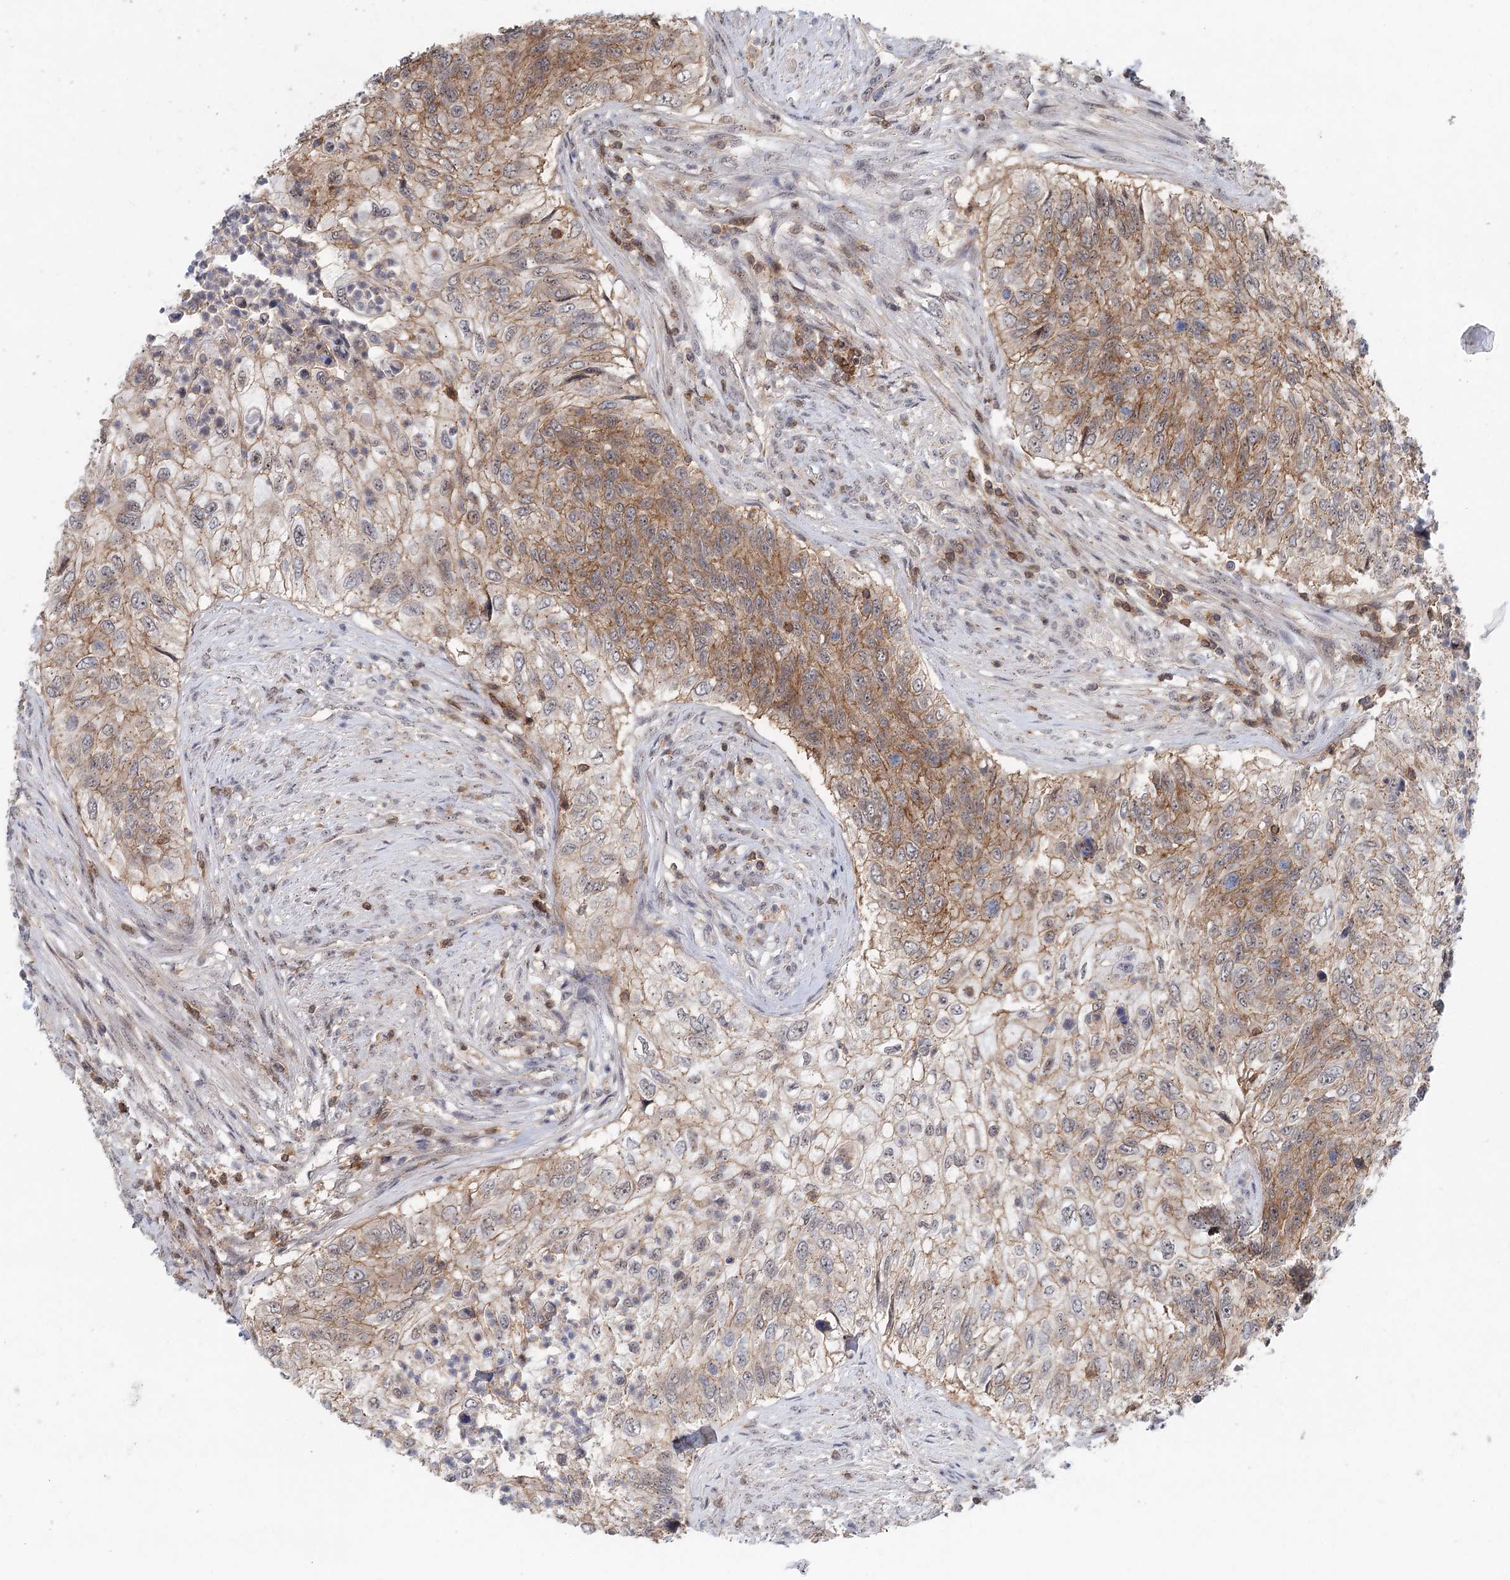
{"staining": {"intensity": "moderate", "quantity": "25%-75%", "location": "cytoplasmic/membranous"}, "tissue": "urothelial cancer", "cell_type": "Tumor cells", "image_type": "cancer", "snomed": [{"axis": "morphology", "description": "Urothelial carcinoma, High grade"}, {"axis": "topography", "description": "Urinary bladder"}], "caption": "Urothelial cancer was stained to show a protein in brown. There is medium levels of moderate cytoplasmic/membranous expression in about 25%-75% of tumor cells.", "gene": "CDC42SE2", "patient": {"sex": "female", "age": 60}}